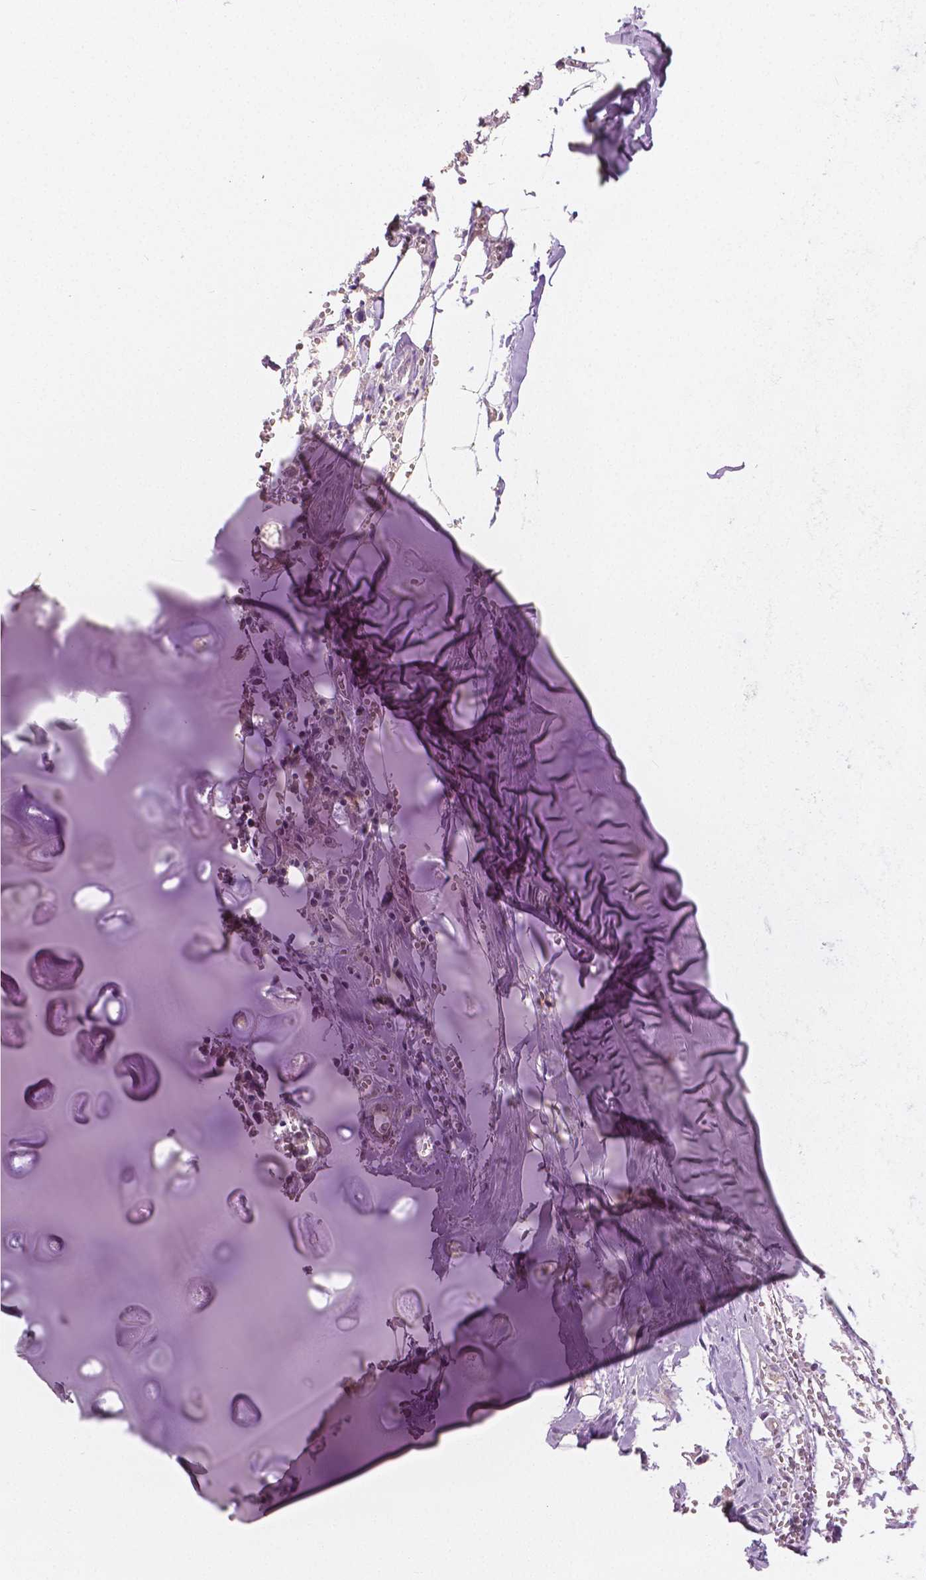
{"staining": {"intensity": "negative", "quantity": "none", "location": "none"}, "tissue": "adipose tissue", "cell_type": "Adipocytes", "image_type": "normal", "snomed": [{"axis": "morphology", "description": "Normal tissue, NOS"}, {"axis": "morphology", "description": "Squamous cell carcinoma, NOS"}, {"axis": "topography", "description": "Cartilage tissue"}, {"axis": "topography", "description": "Bronchus"}, {"axis": "topography", "description": "Lung"}], "caption": "Adipocytes show no significant protein staining in unremarkable adipose tissue. (DAB IHC, high magnification).", "gene": "TKFC", "patient": {"sex": "male", "age": 66}}